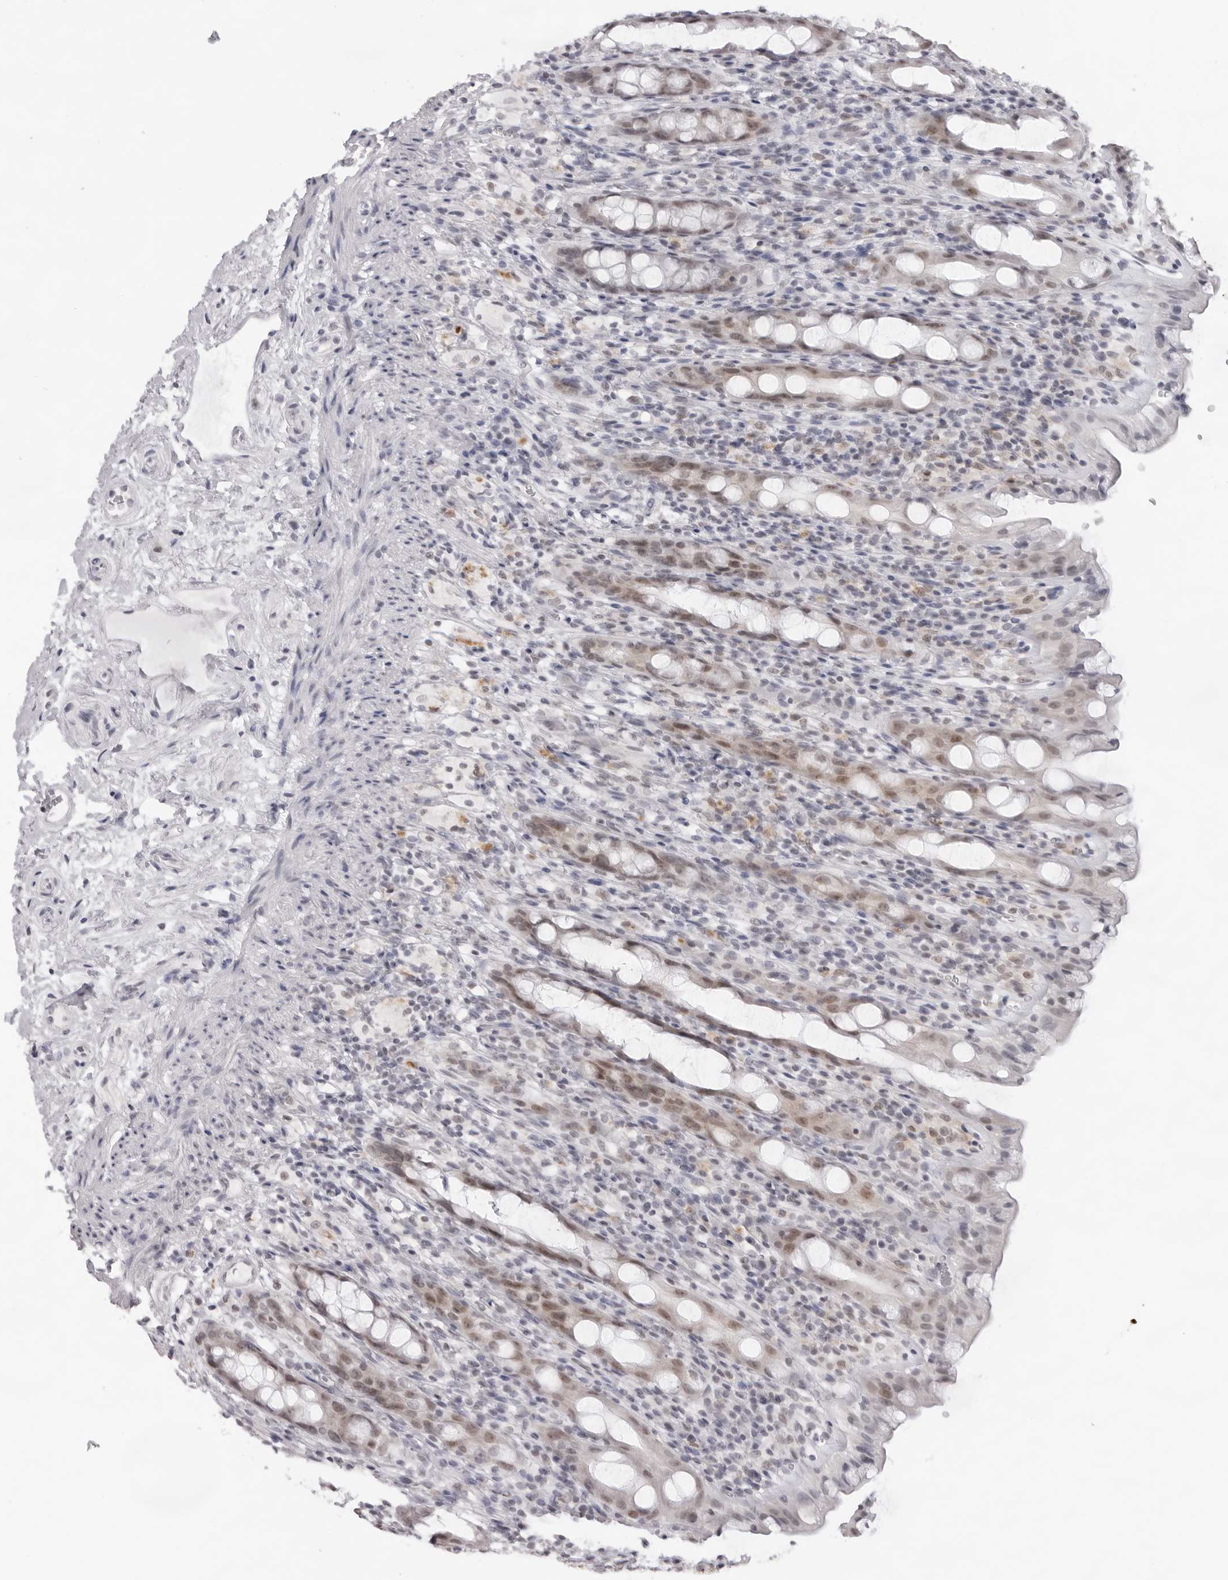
{"staining": {"intensity": "weak", "quantity": "25%-75%", "location": "cytoplasmic/membranous,nuclear"}, "tissue": "rectum", "cell_type": "Glandular cells", "image_type": "normal", "snomed": [{"axis": "morphology", "description": "Normal tissue, NOS"}, {"axis": "topography", "description": "Rectum"}], "caption": "Immunohistochemical staining of benign rectum reveals low levels of weak cytoplasmic/membranous,nuclear positivity in about 25%-75% of glandular cells.", "gene": "KLK12", "patient": {"sex": "male", "age": 44}}